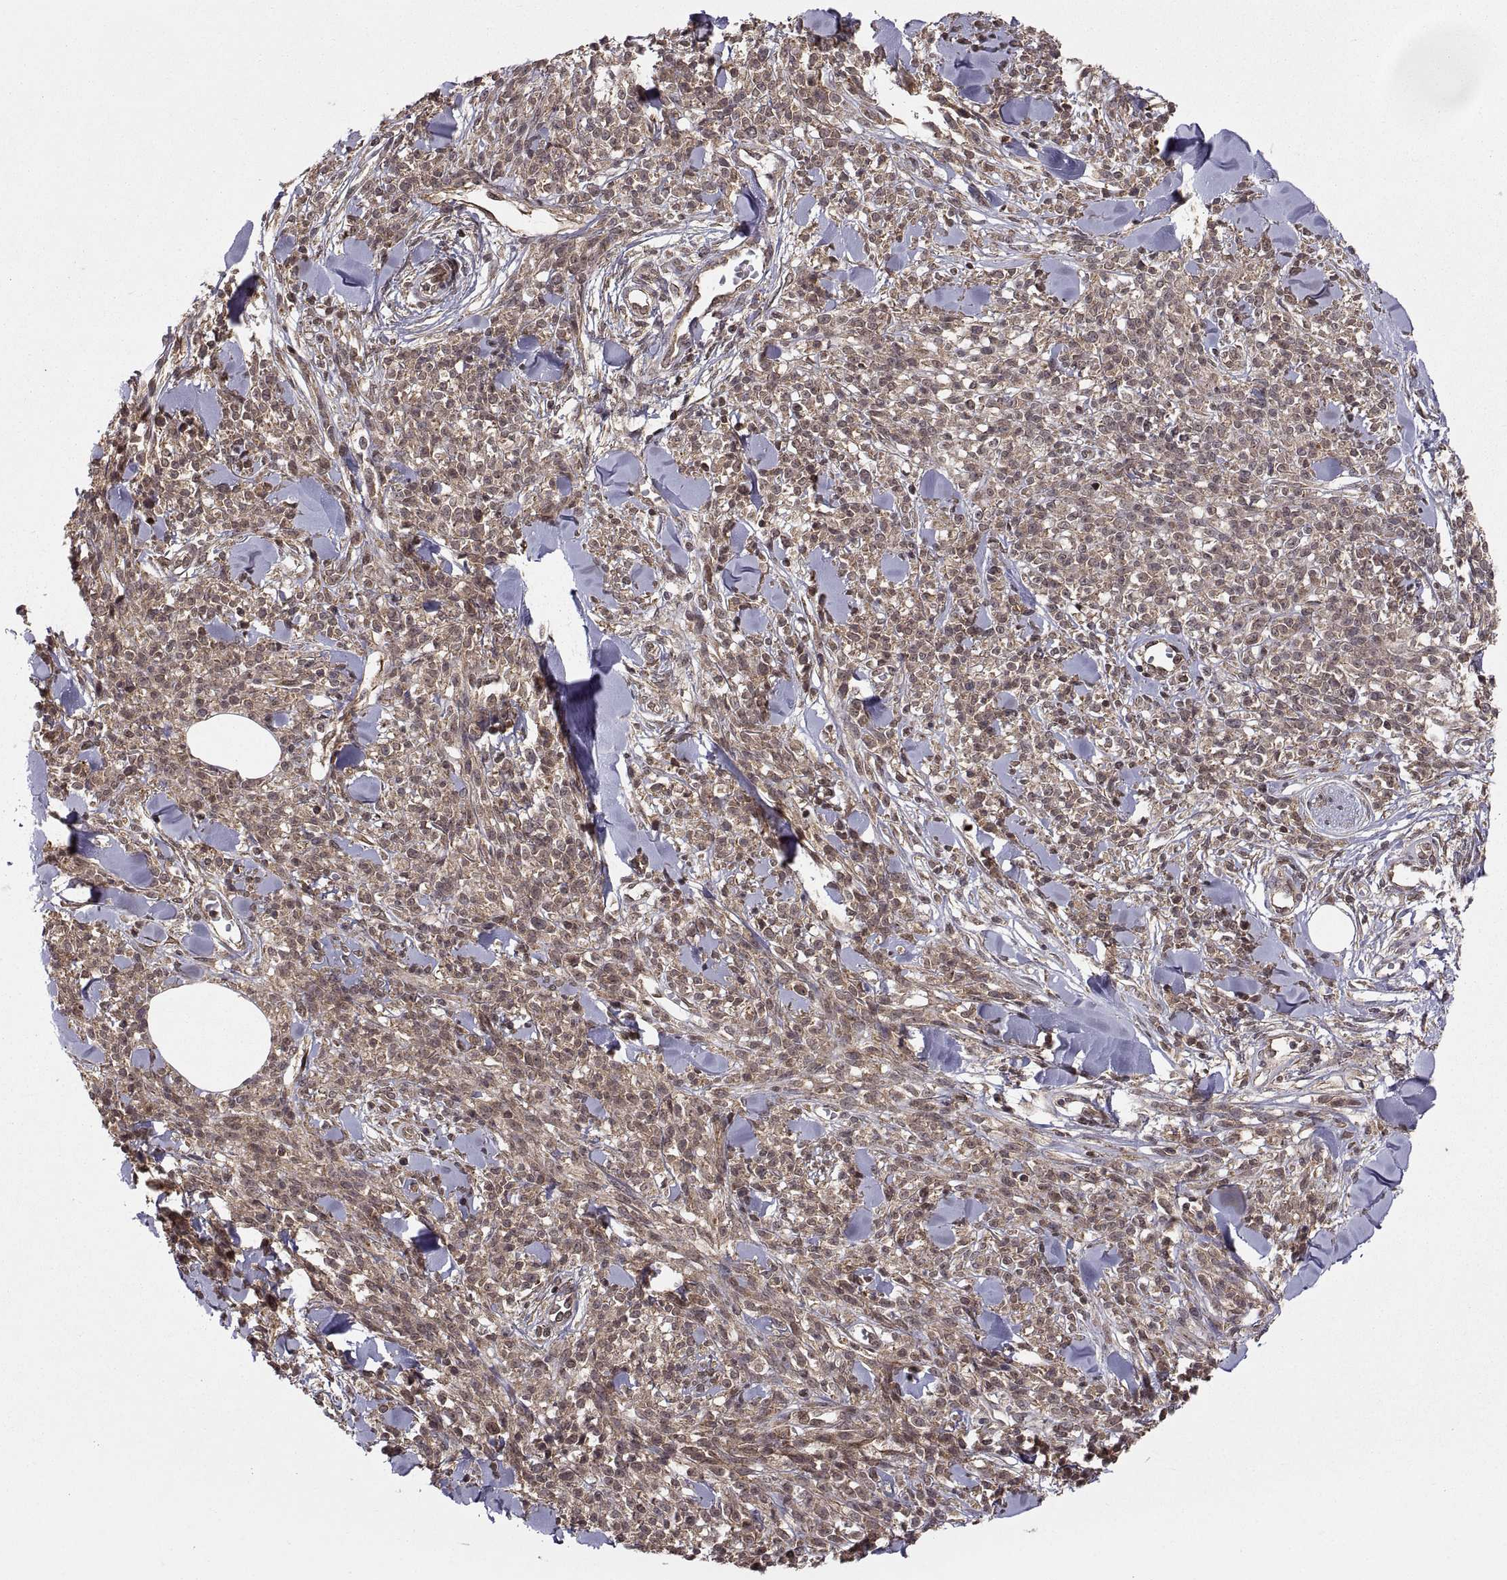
{"staining": {"intensity": "moderate", "quantity": "25%-75%", "location": "cytoplasmic/membranous"}, "tissue": "melanoma", "cell_type": "Tumor cells", "image_type": "cancer", "snomed": [{"axis": "morphology", "description": "Malignant melanoma, NOS"}, {"axis": "topography", "description": "Skin"}, {"axis": "topography", "description": "Skin of trunk"}], "caption": "The immunohistochemical stain highlights moderate cytoplasmic/membranous positivity in tumor cells of melanoma tissue.", "gene": "ABL2", "patient": {"sex": "male", "age": 74}}